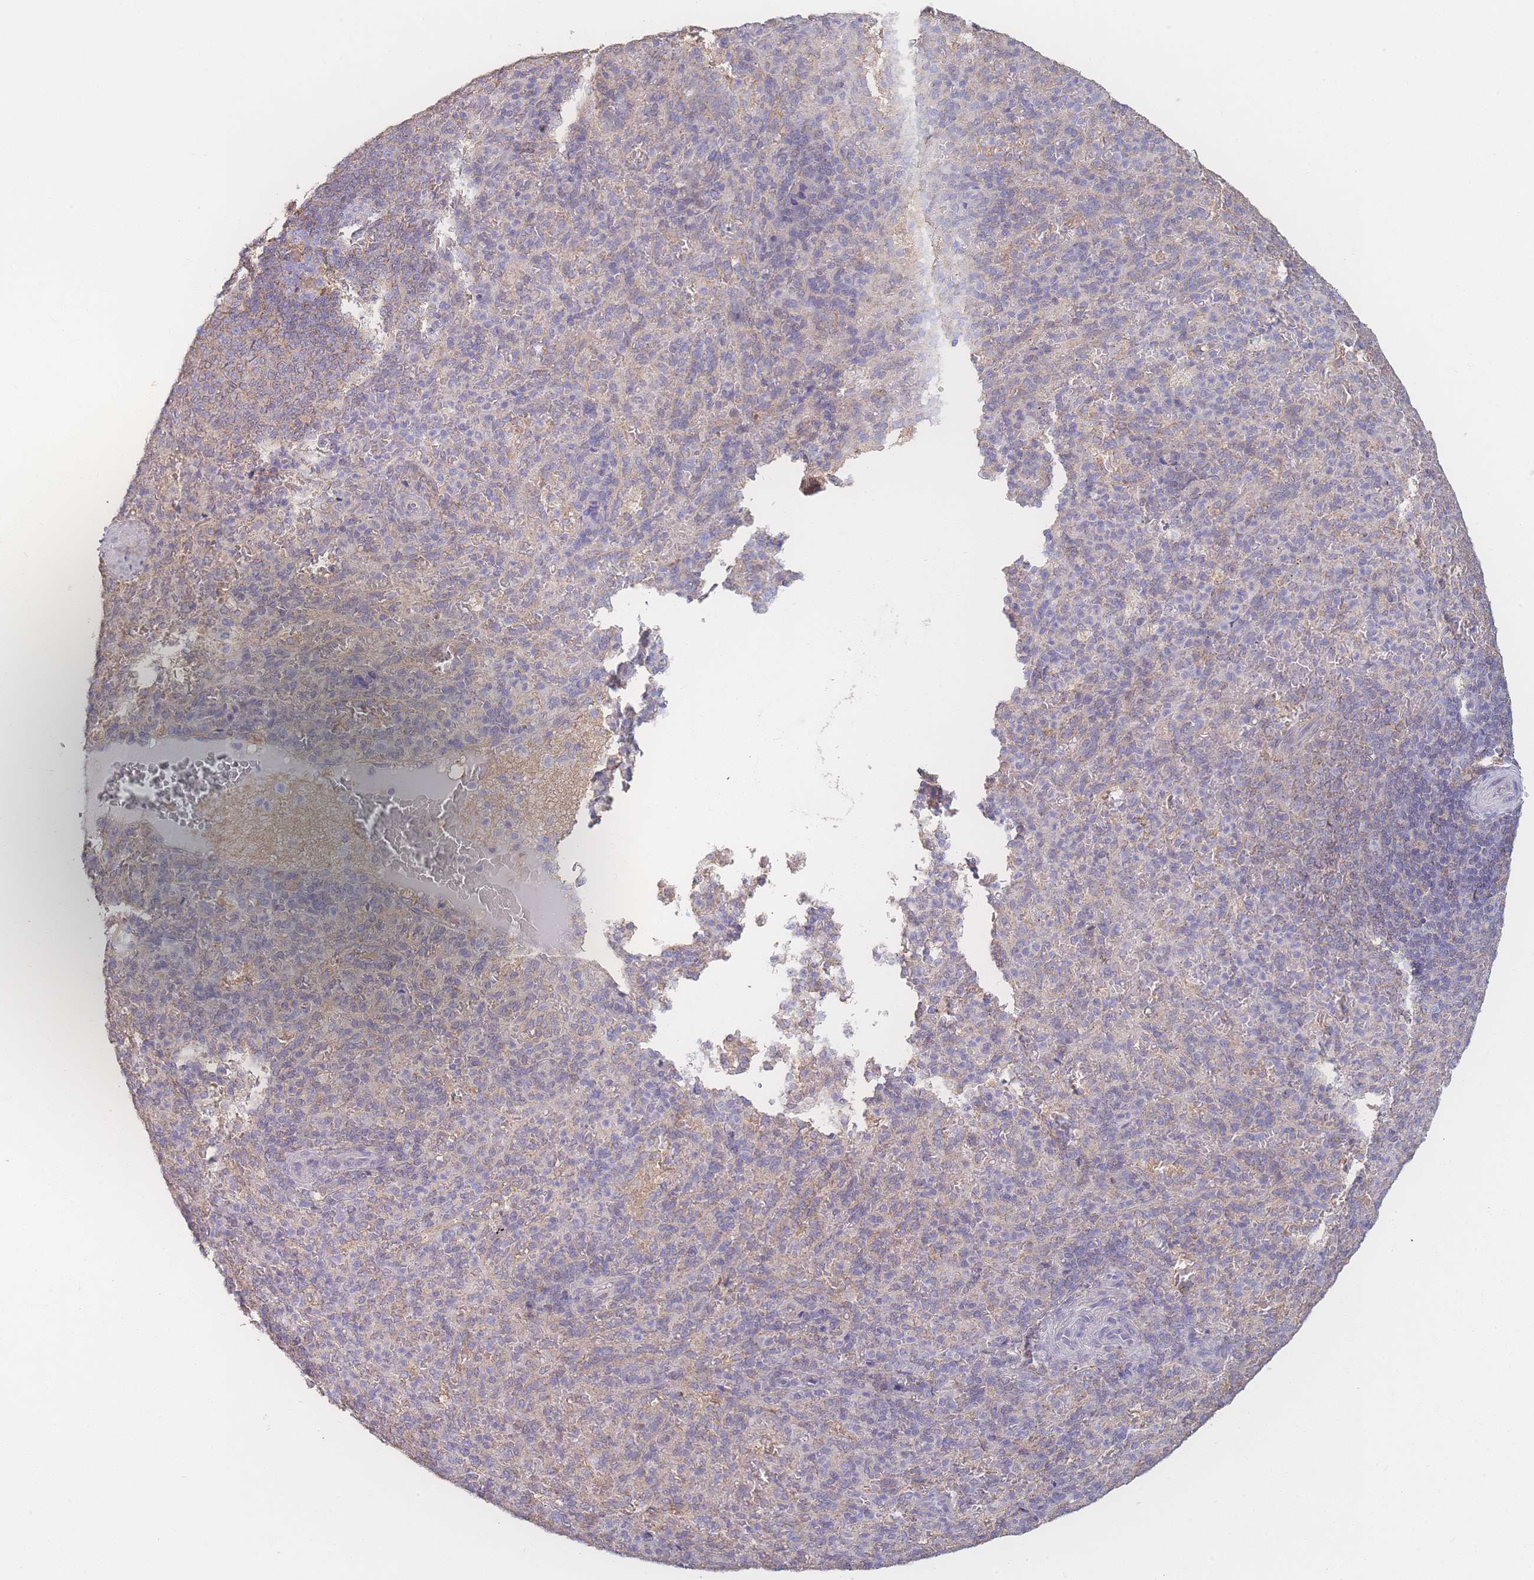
{"staining": {"intensity": "negative", "quantity": "none", "location": "none"}, "tissue": "spleen", "cell_type": "Cells in red pulp", "image_type": "normal", "snomed": [{"axis": "morphology", "description": "Normal tissue, NOS"}, {"axis": "topography", "description": "Spleen"}], "caption": "The micrograph exhibits no significant expression in cells in red pulp of spleen.", "gene": "GIPR", "patient": {"sex": "female", "age": 21}}